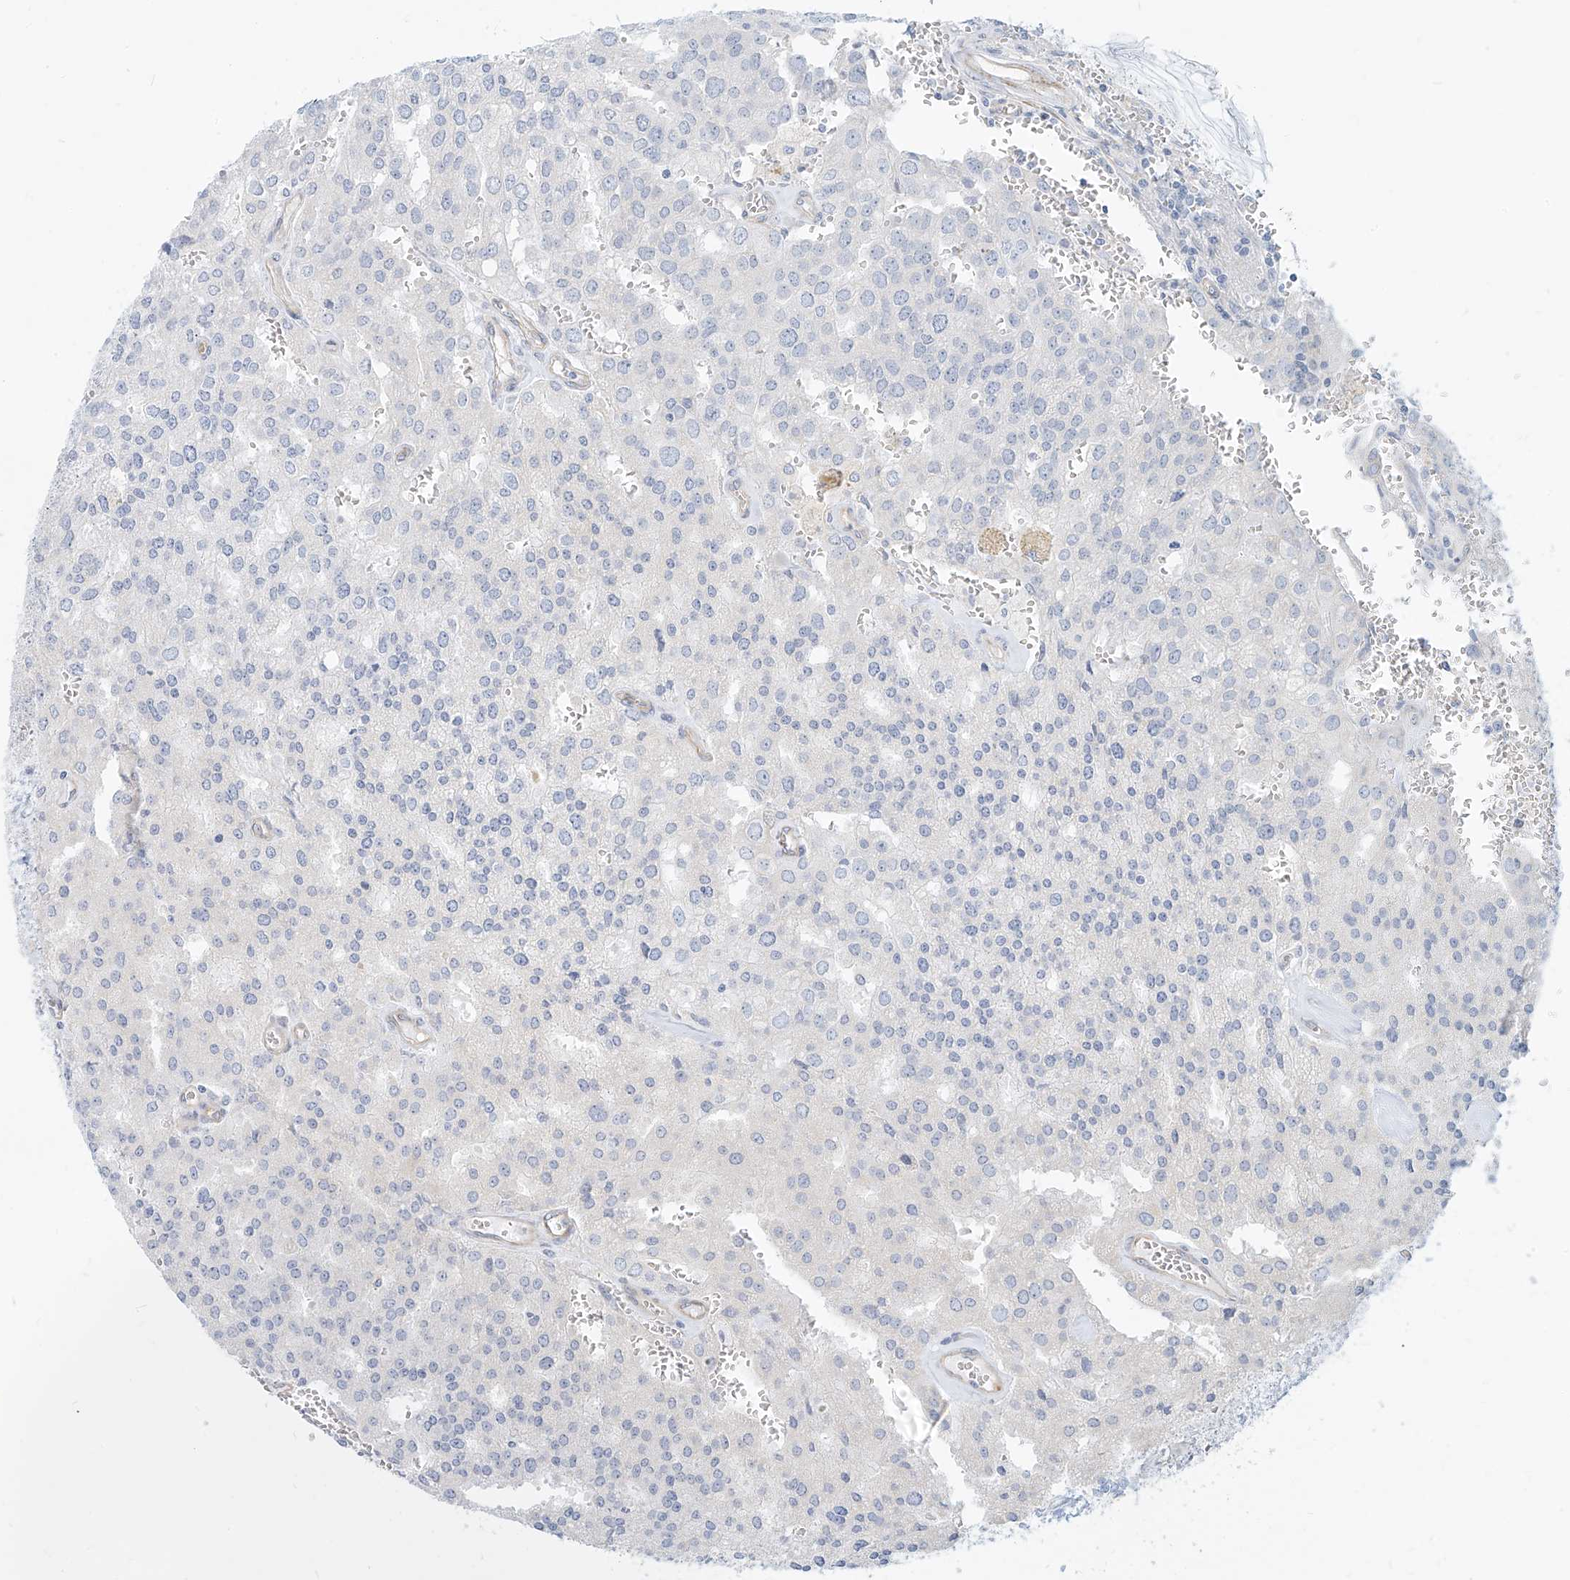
{"staining": {"intensity": "negative", "quantity": "none", "location": "none"}, "tissue": "prostate cancer", "cell_type": "Tumor cells", "image_type": "cancer", "snomed": [{"axis": "morphology", "description": "Adenocarcinoma, High grade"}, {"axis": "topography", "description": "Prostate"}], "caption": "An immunohistochemistry (IHC) image of prostate adenocarcinoma (high-grade) is shown. There is no staining in tumor cells of prostate adenocarcinoma (high-grade).", "gene": "ITPKB", "patient": {"sex": "male", "age": 68}}